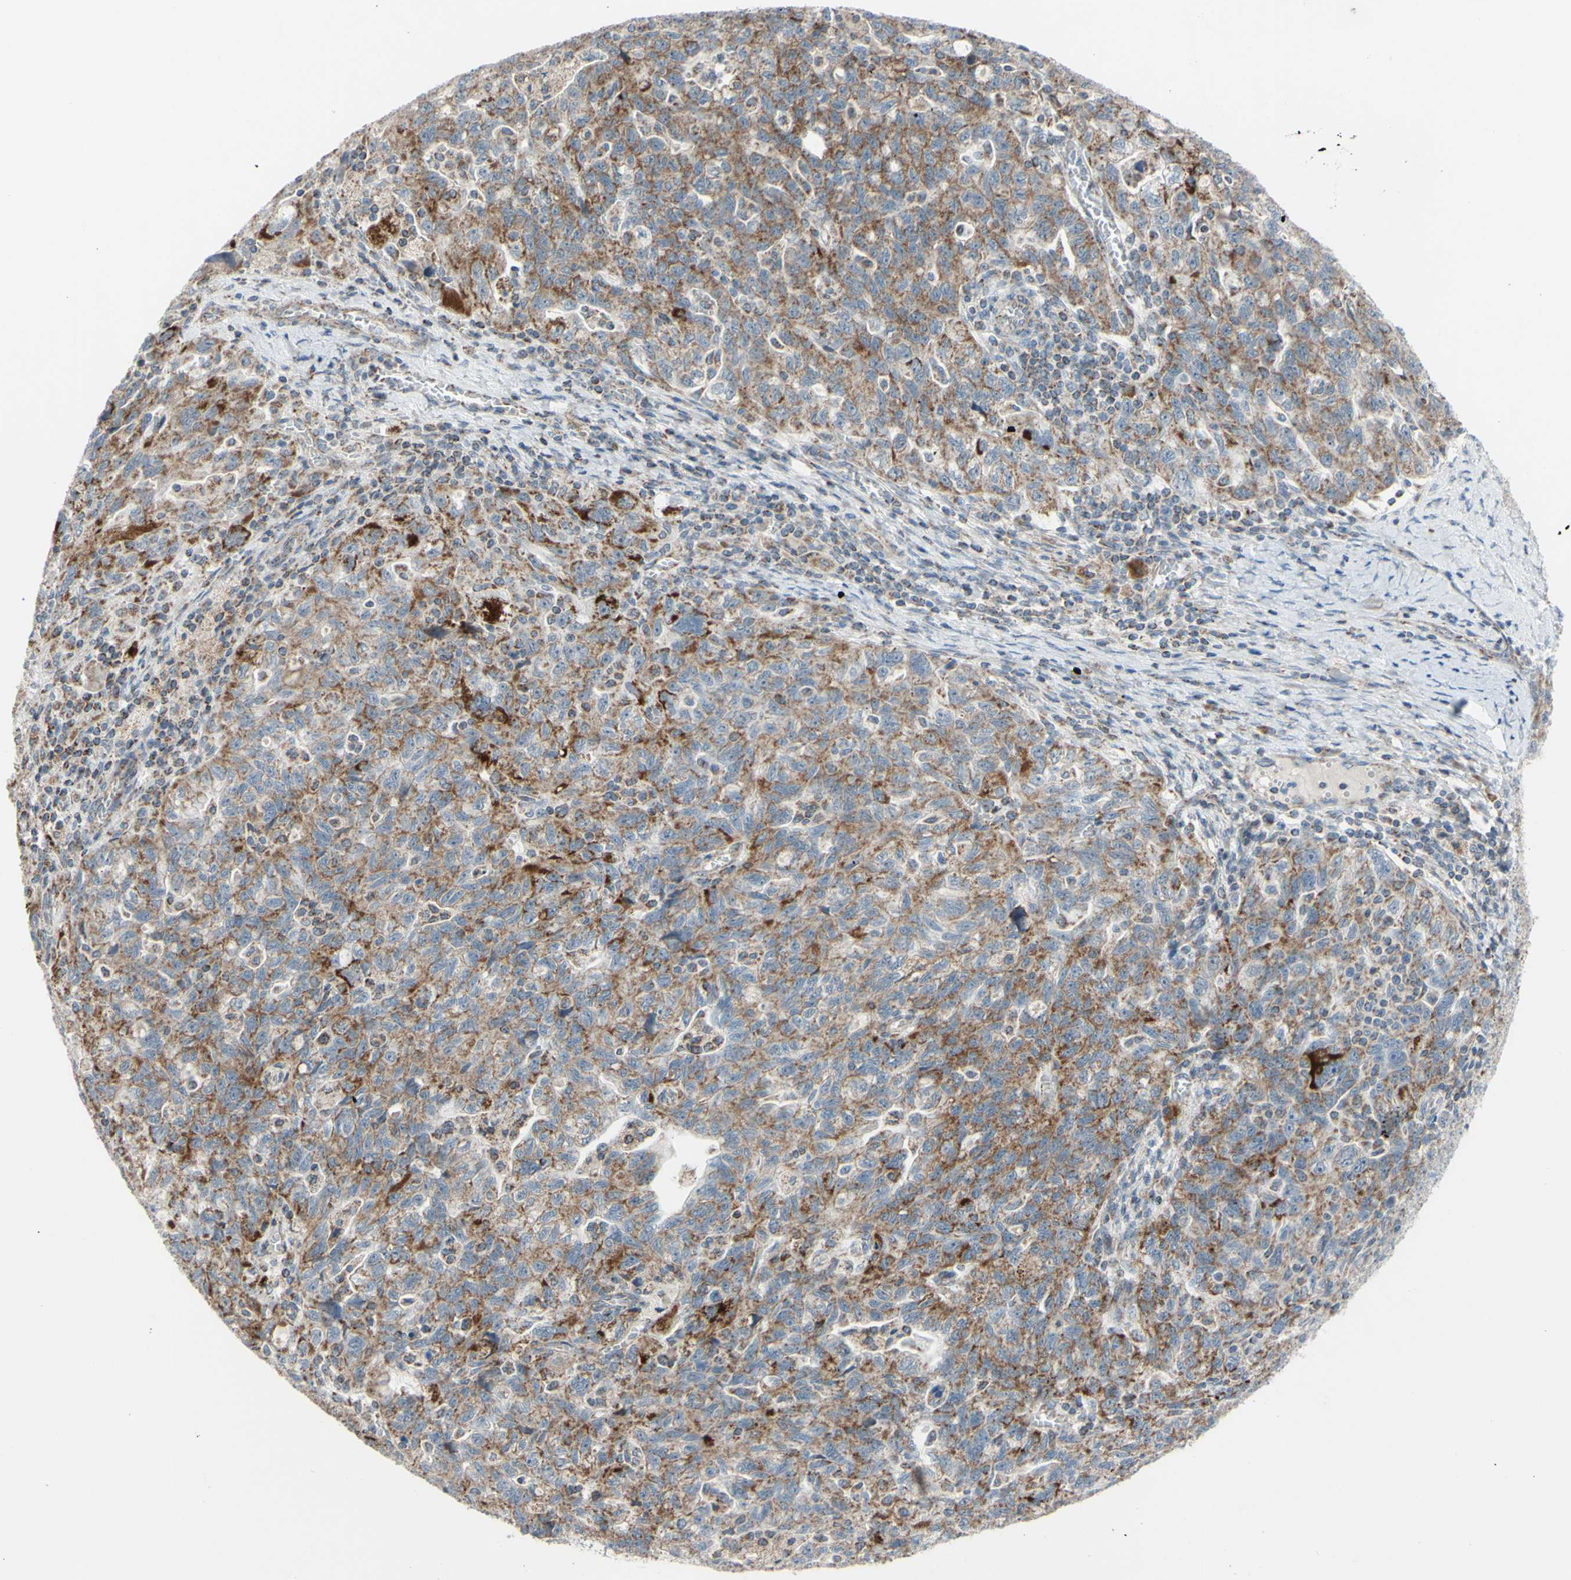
{"staining": {"intensity": "moderate", "quantity": "25%-75%", "location": "cytoplasmic/membranous"}, "tissue": "ovarian cancer", "cell_type": "Tumor cells", "image_type": "cancer", "snomed": [{"axis": "morphology", "description": "Carcinoma, NOS"}, {"axis": "morphology", "description": "Cystadenocarcinoma, serous, NOS"}, {"axis": "topography", "description": "Ovary"}], "caption": "Human carcinoma (ovarian) stained with a protein marker demonstrates moderate staining in tumor cells.", "gene": "GLT8D1", "patient": {"sex": "female", "age": 69}}